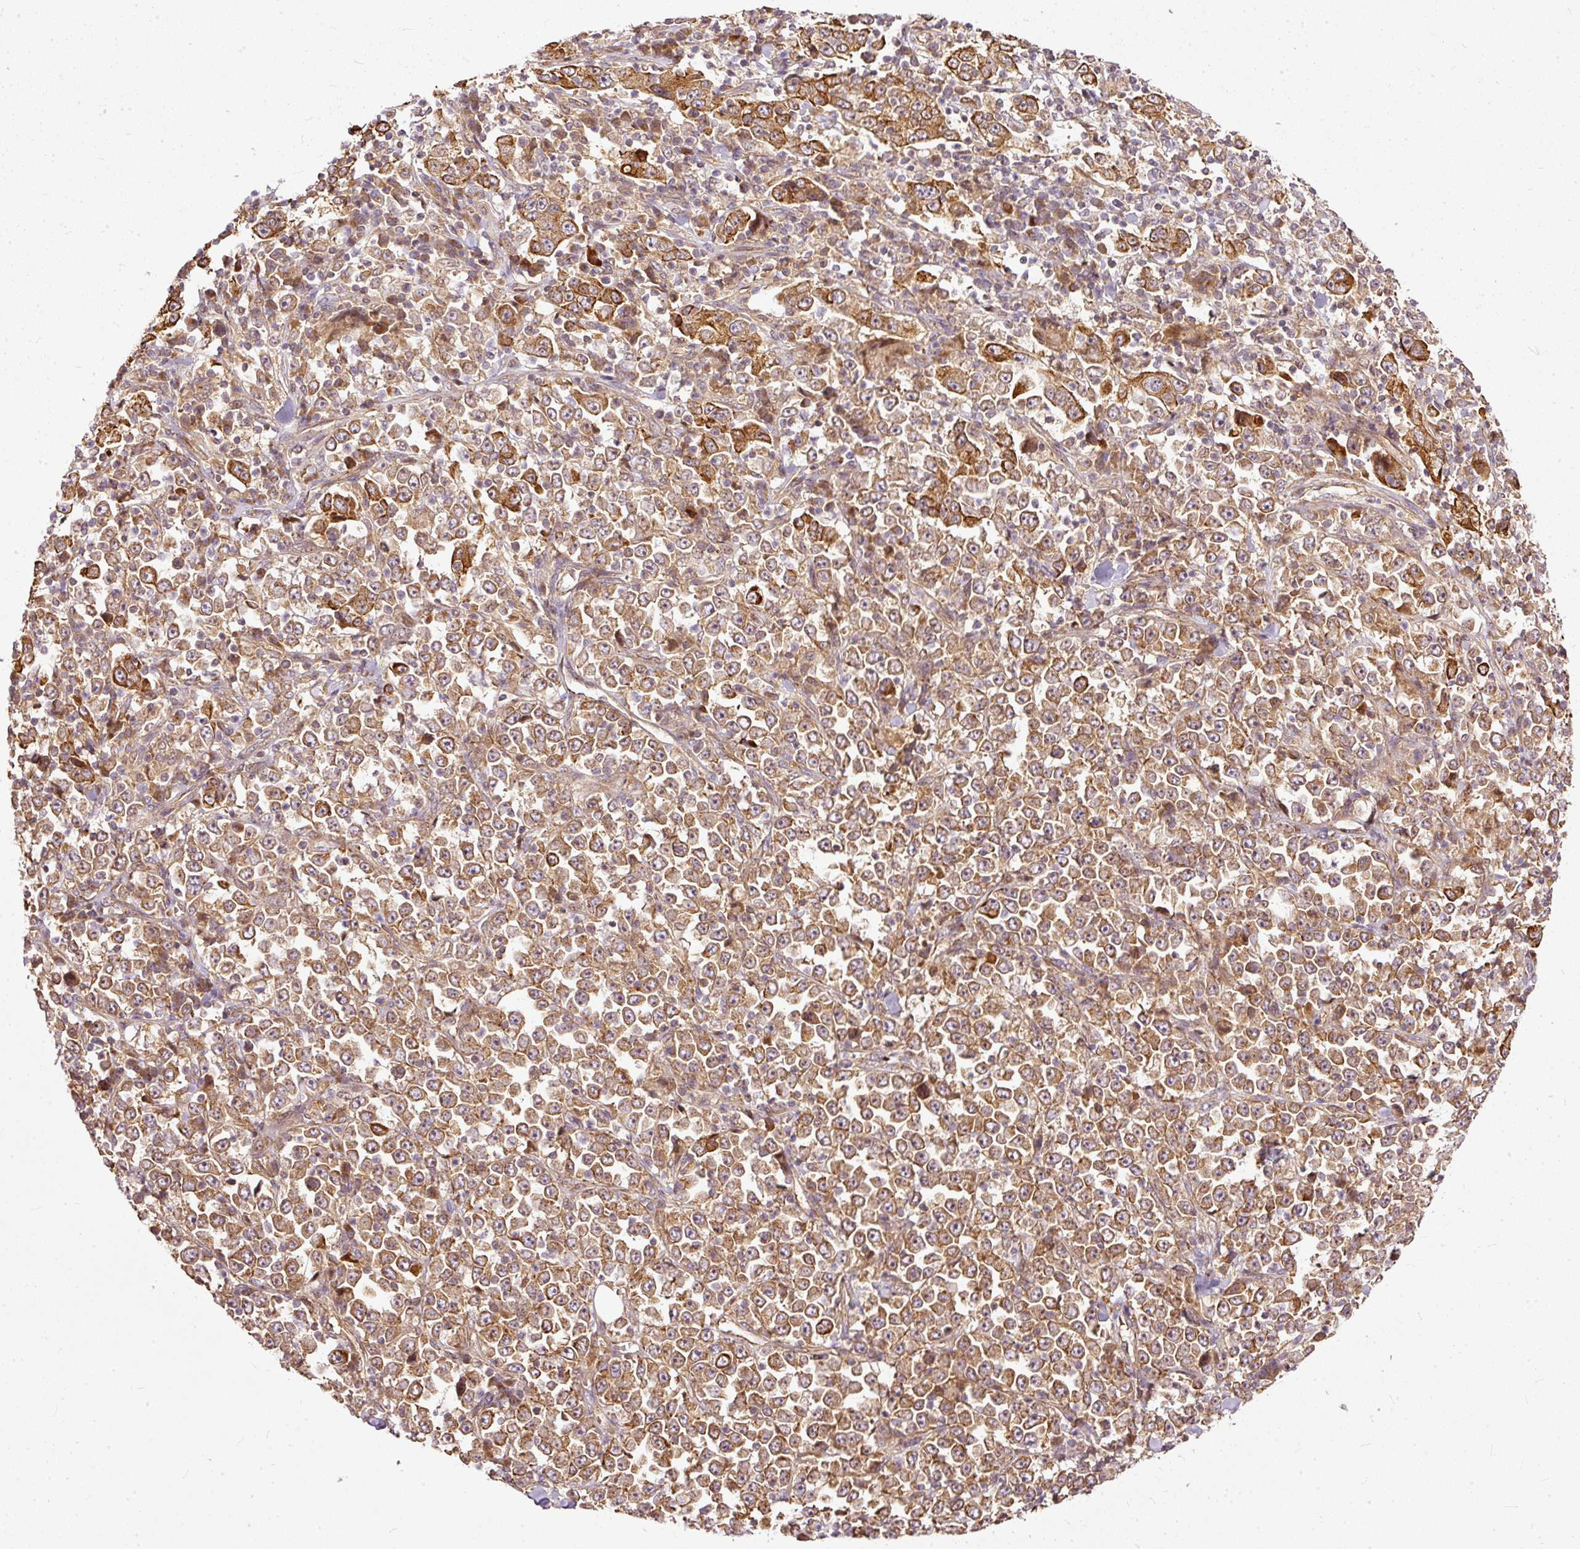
{"staining": {"intensity": "moderate", "quantity": ">75%", "location": "cytoplasmic/membranous"}, "tissue": "stomach cancer", "cell_type": "Tumor cells", "image_type": "cancer", "snomed": [{"axis": "morphology", "description": "Normal tissue, NOS"}, {"axis": "morphology", "description": "Adenocarcinoma, NOS"}, {"axis": "topography", "description": "Stomach, upper"}, {"axis": "topography", "description": "Stomach"}], "caption": "The micrograph reveals a brown stain indicating the presence of a protein in the cytoplasmic/membranous of tumor cells in stomach cancer.", "gene": "MIF4GD", "patient": {"sex": "male", "age": 59}}